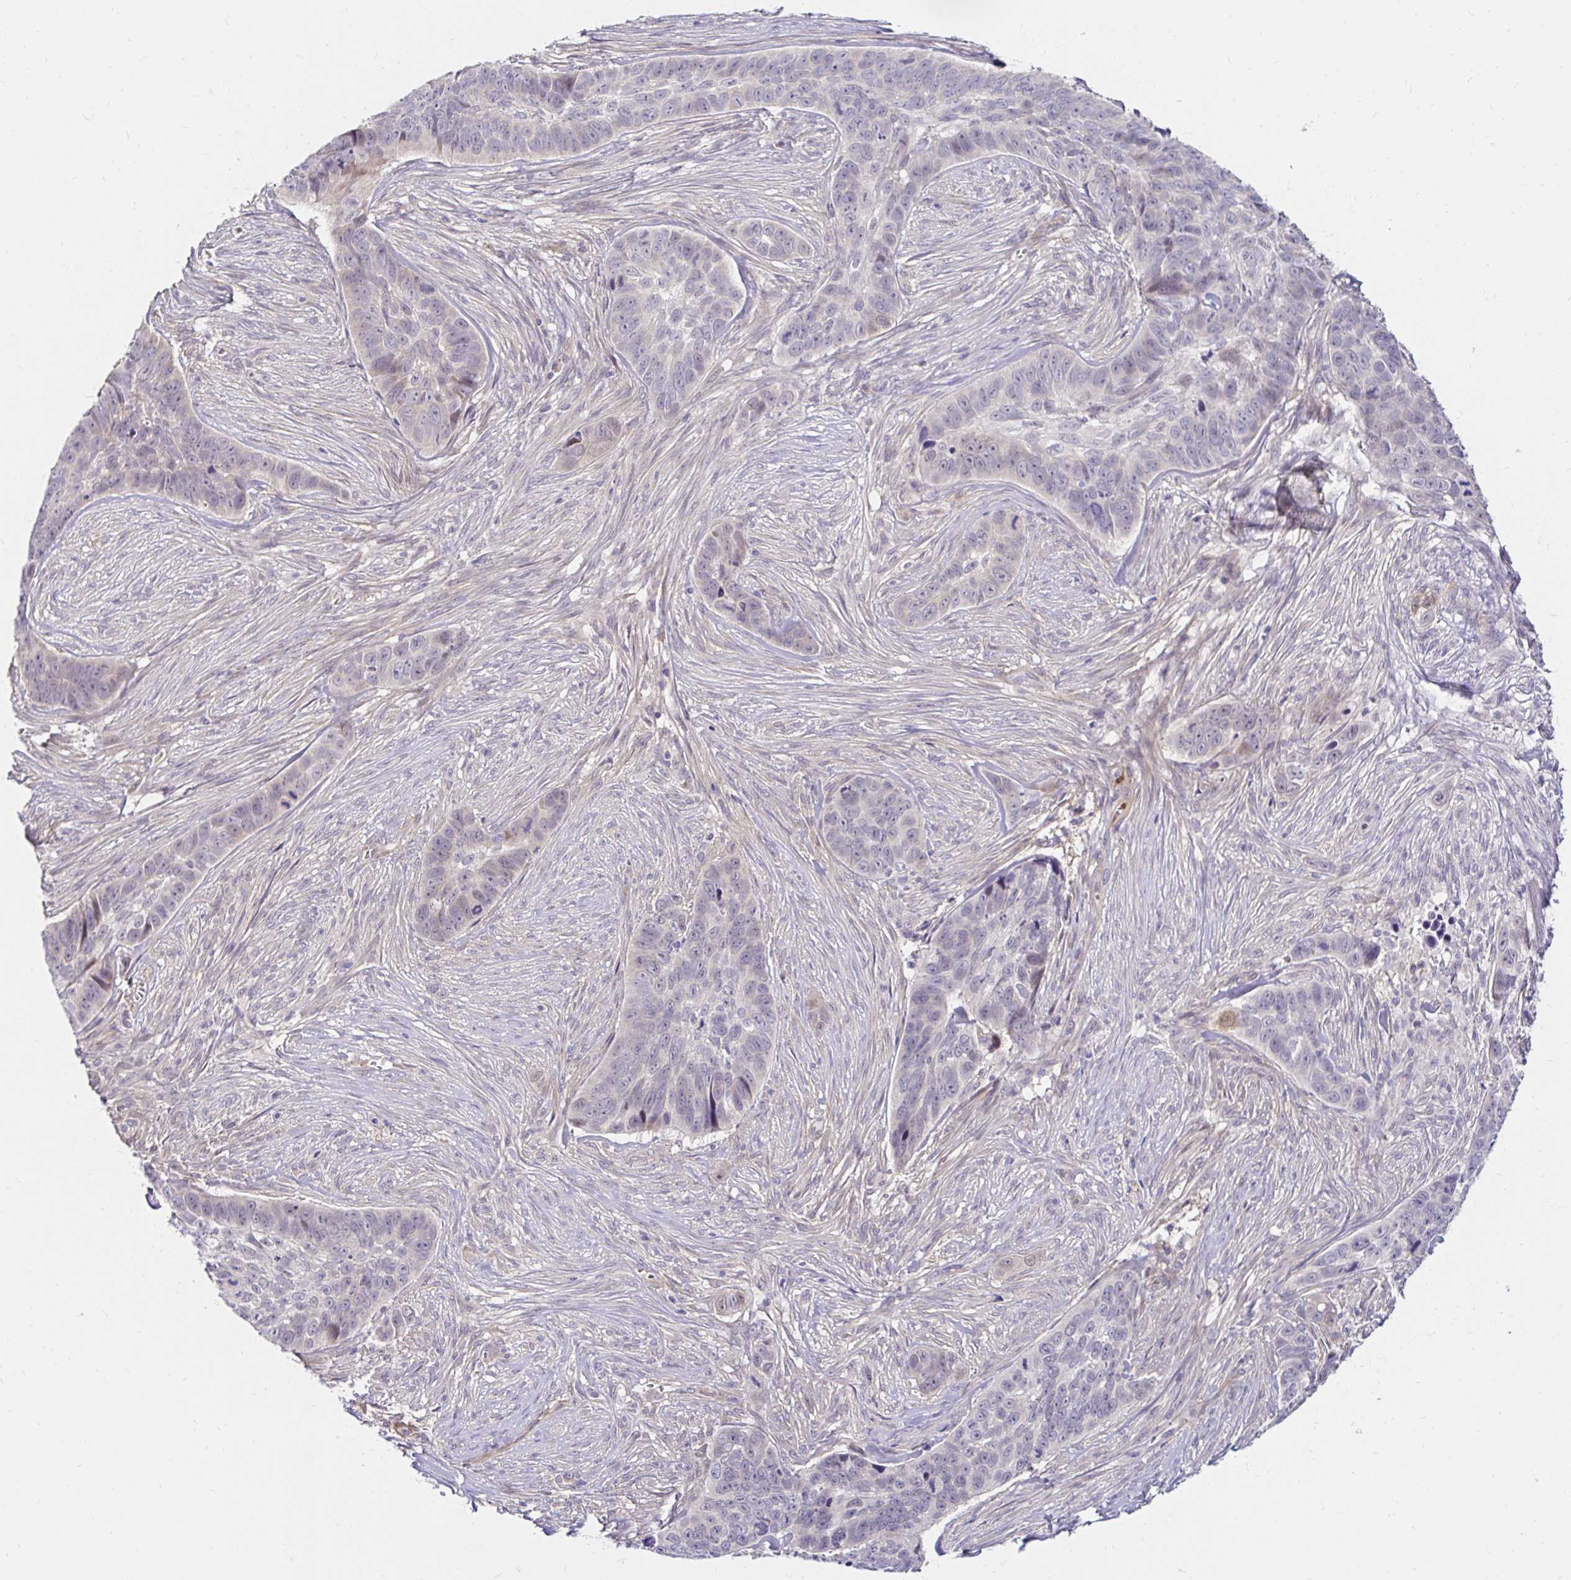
{"staining": {"intensity": "negative", "quantity": "none", "location": "none"}, "tissue": "skin cancer", "cell_type": "Tumor cells", "image_type": "cancer", "snomed": [{"axis": "morphology", "description": "Basal cell carcinoma"}, {"axis": "topography", "description": "Skin"}], "caption": "Tumor cells are negative for protein expression in human skin cancer.", "gene": "GUCY1A1", "patient": {"sex": "female", "age": 82}}